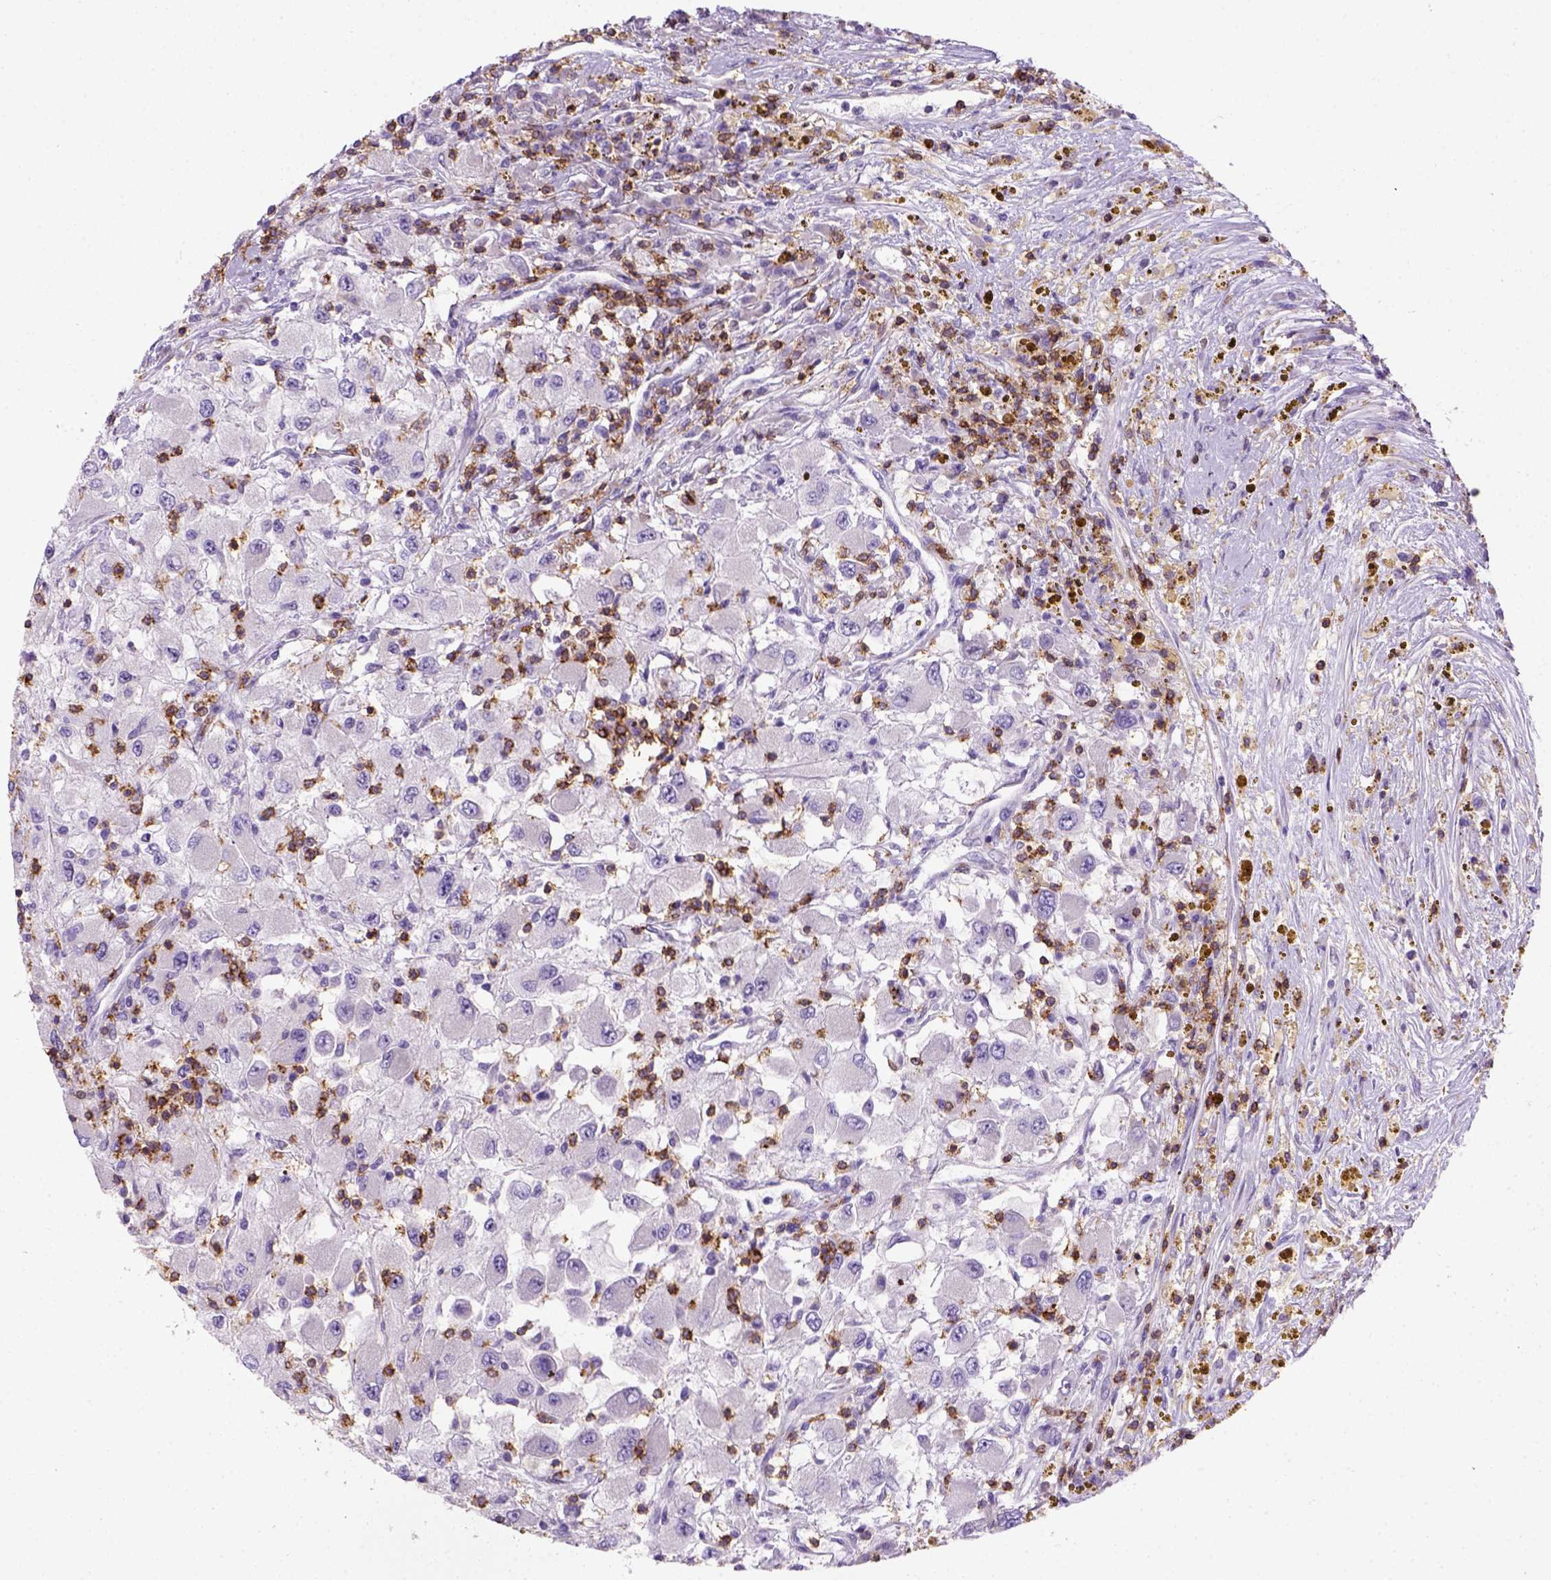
{"staining": {"intensity": "negative", "quantity": "none", "location": "none"}, "tissue": "renal cancer", "cell_type": "Tumor cells", "image_type": "cancer", "snomed": [{"axis": "morphology", "description": "Adenocarcinoma, NOS"}, {"axis": "topography", "description": "Kidney"}], "caption": "Immunohistochemistry histopathology image of neoplastic tissue: adenocarcinoma (renal) stained with DAB shows no significant protein positivity in tumor cells.", "gene": "CD3E", "patient": {"sex": "female", "age": 67}}